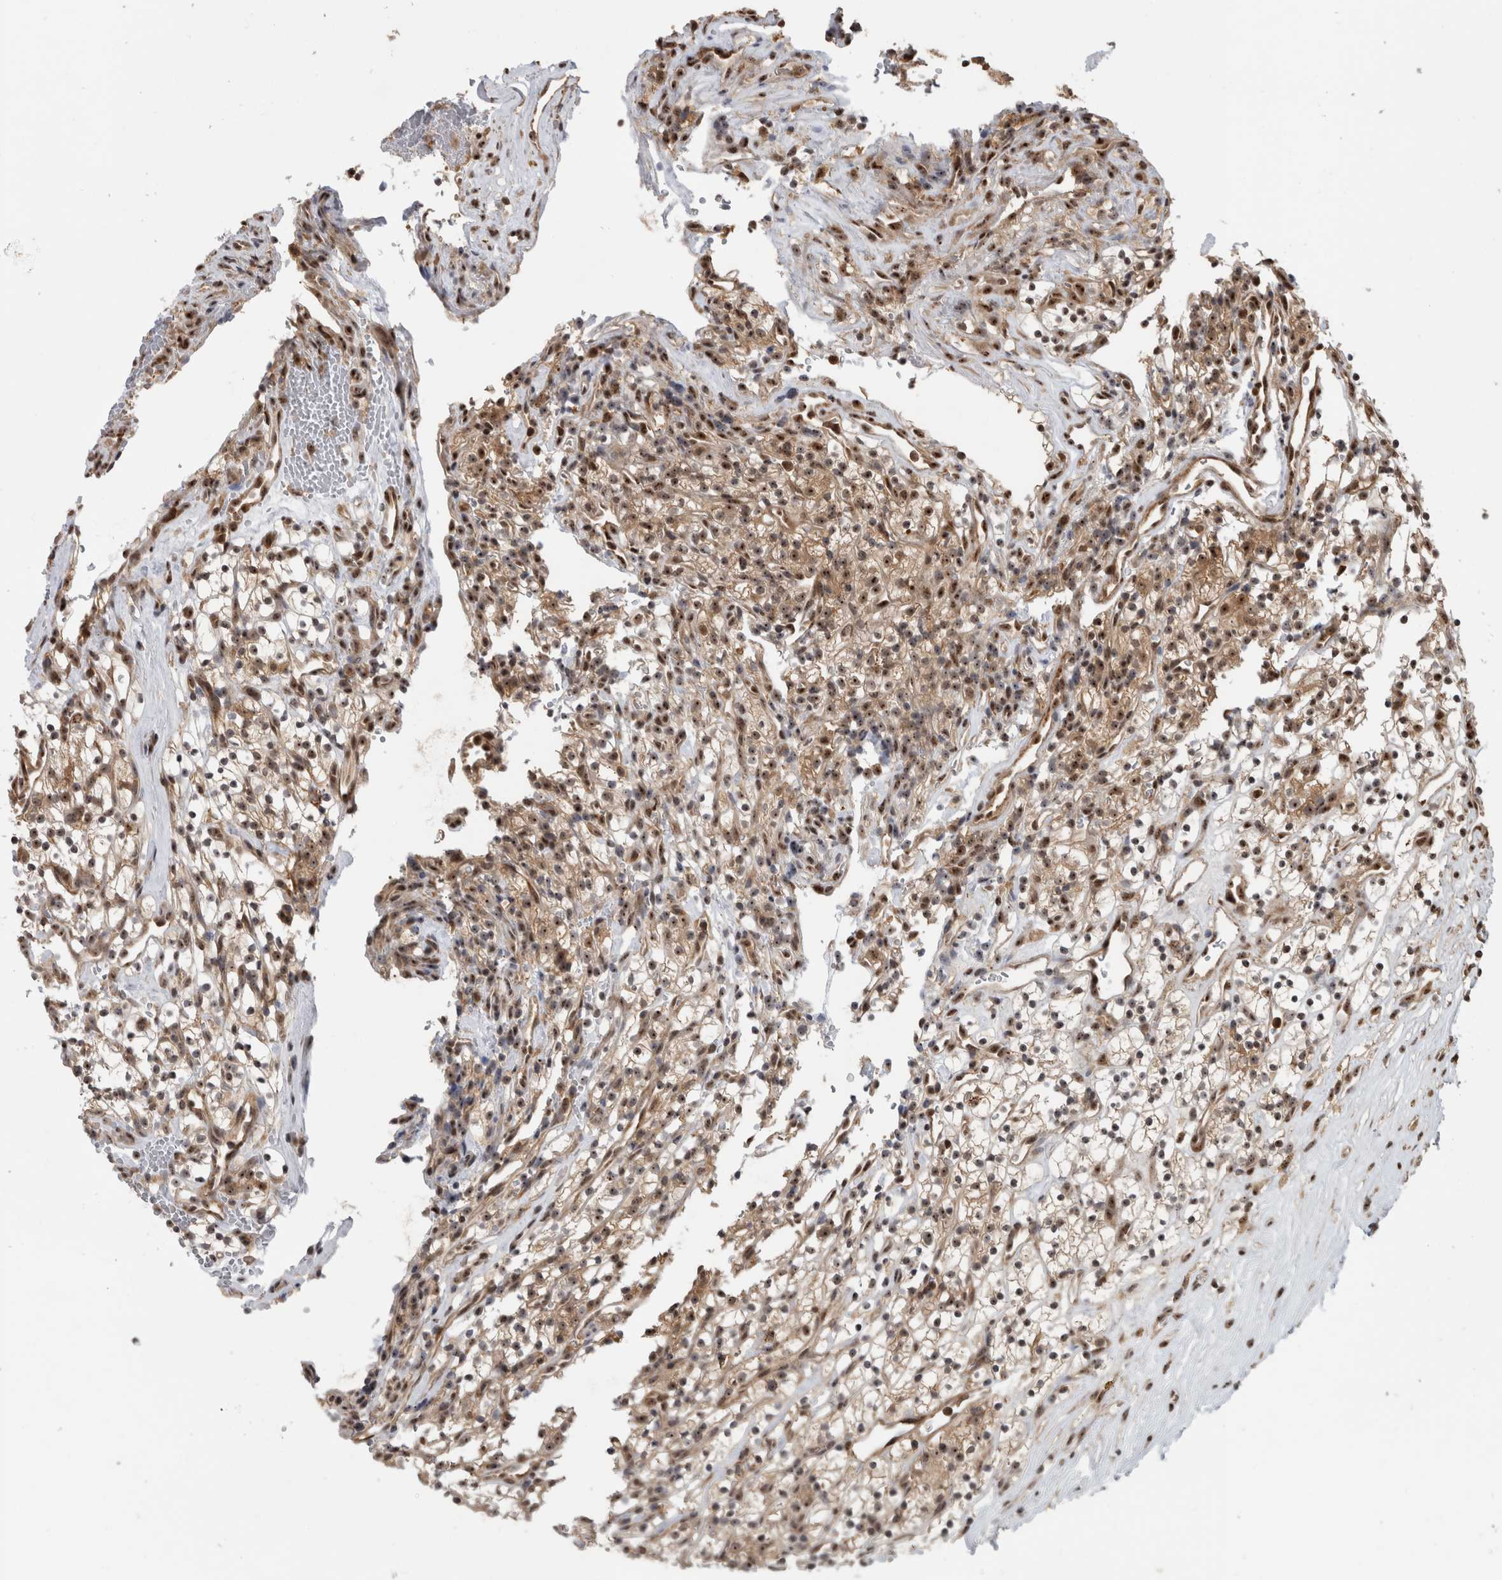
{"staining": {"intensity": "moderate", "quantity": ">75%", "location": "cytoplasmic/membranous,nuclear"}, "tissue": "renal cancer", "cell_type": "Tumor cells", "image_type": "cancer", "snomed": [{"axis": "morphology", "description": "Adenocarcinoma, NOS"}, {"axis": "topography", "description": "Kidney"}], "caption": "Protein analysis of adenocarcinoma (renal) tissue exhibits moderate cytoplasmic/membranous and nuclear expression in approximately >75% of tumor cells.", "gene": "TDRD7", "patient": {"sex": "female", "age": 57}}